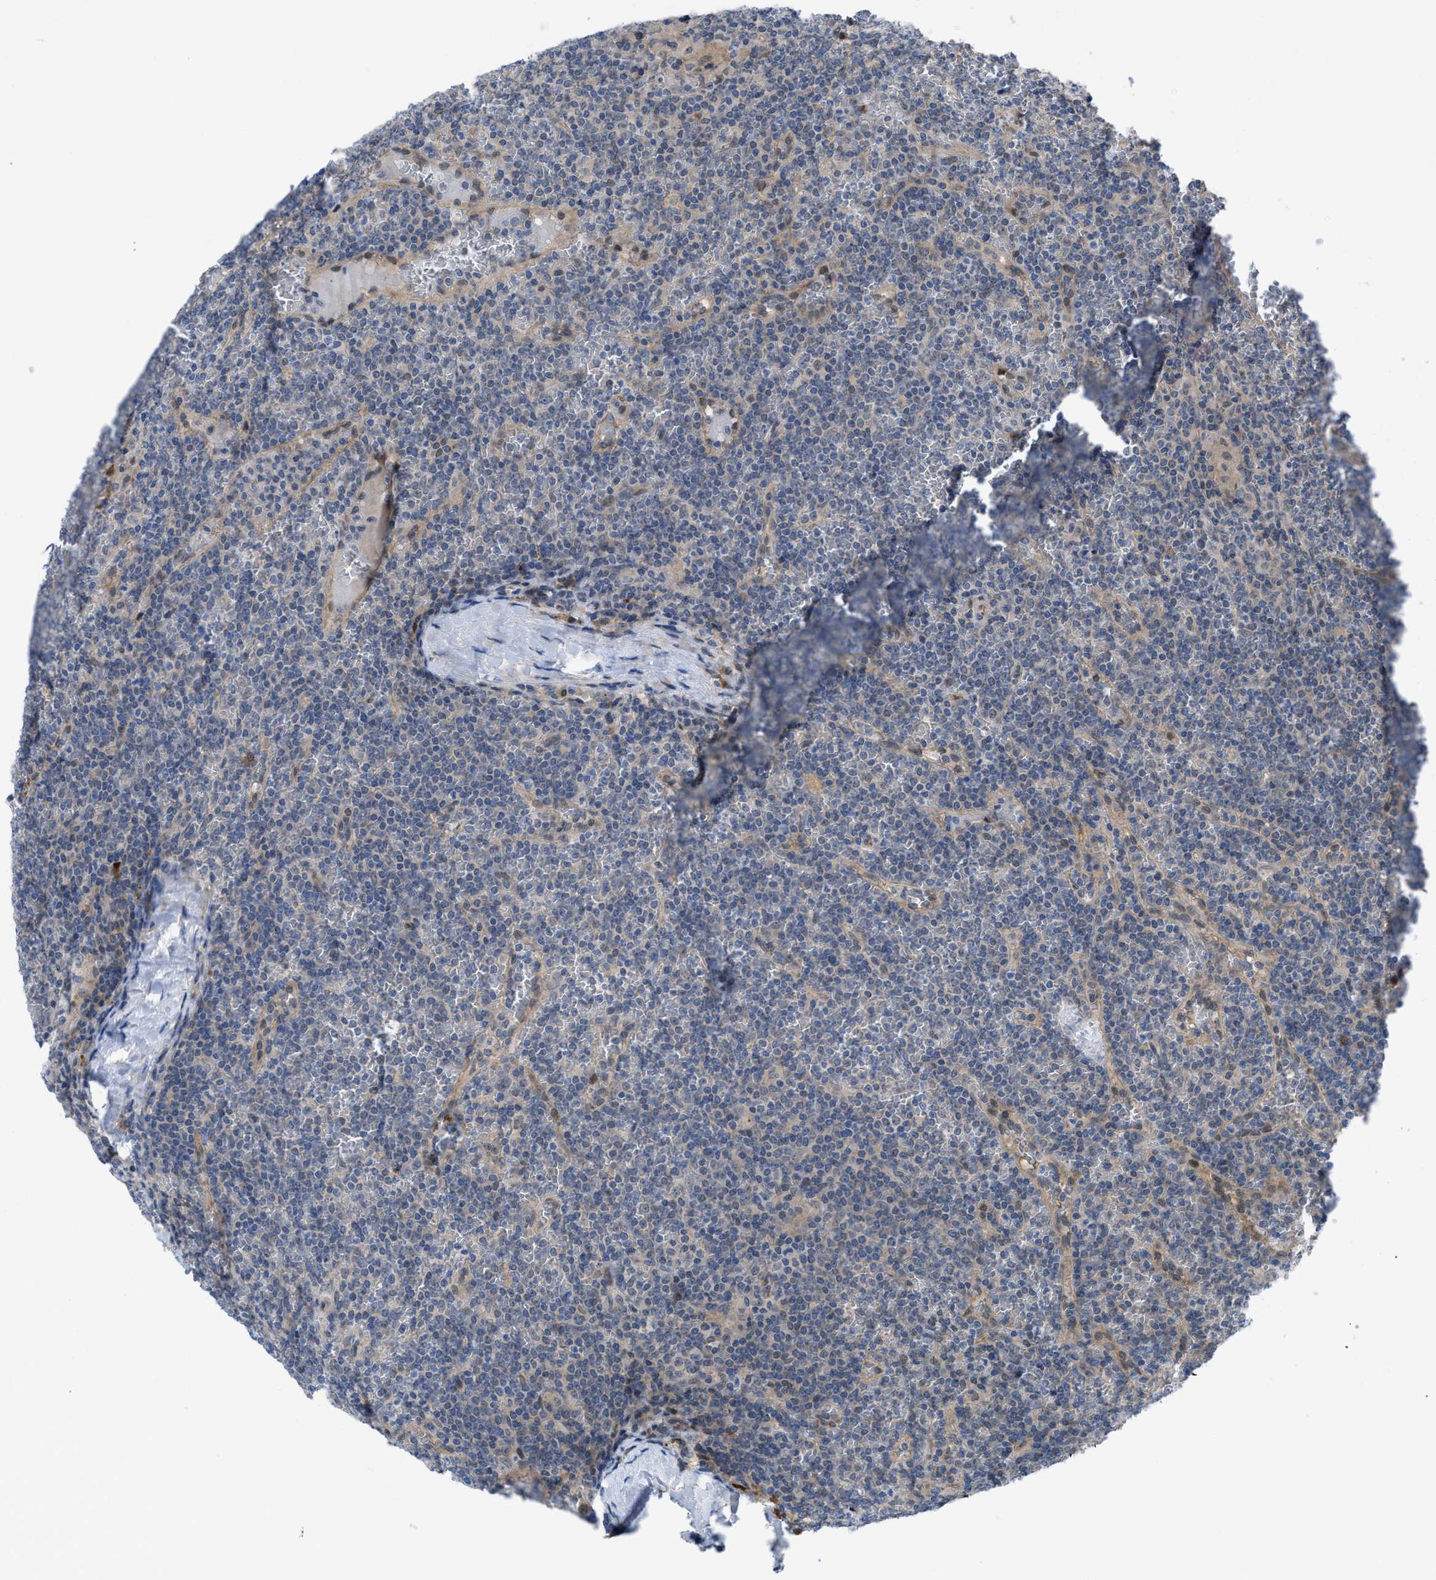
{"staining": {"intensity": "negative", "quantity": "none", "location": "none"}, "tissue": "lymphoma", "cell_type": "Tumor cells", "image_type": "cancer", "snomed": [{"axis": "morphology", "description": "Malignant lymphoma, non-Hodgkin's type, Low grade"}, {"axis": "topography", "description": "Spleen"}], "caption": "This is an IHC image of low-grade malignant lymphoma, non-Hodgkin's type. There is no staining in tumor cells.", "gene": "IL17RE", "patient": {"sex": "female", "age": 19}}